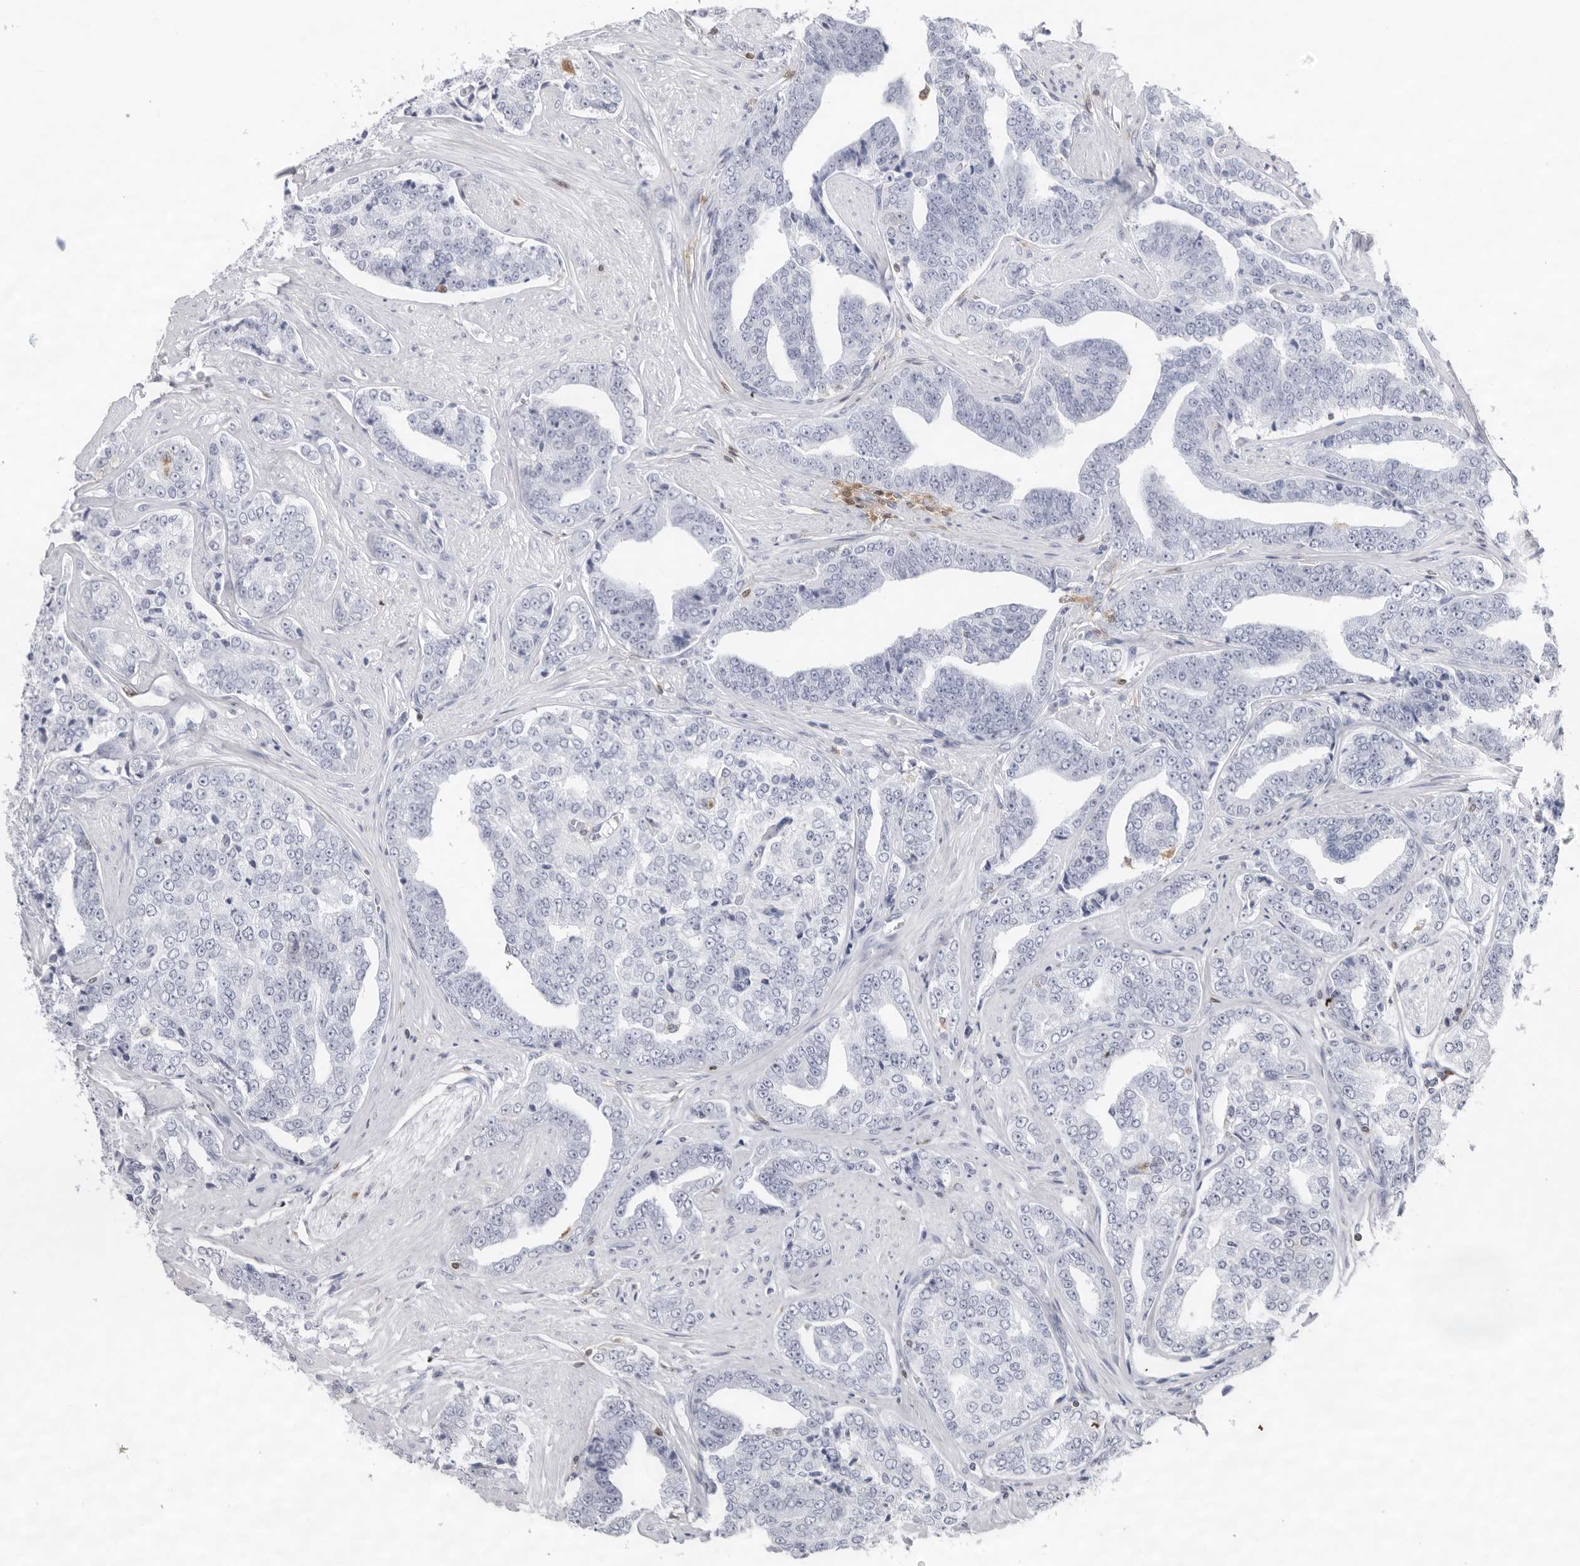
{"staining": {"intensity": "negative", "quantity": "none", "location": "none"}, "tissue": "prostate cancer", "cell_type": "Tumor cells", "image_type": "cancer", "snomed": [{"axis": "morphology", "description": "Adenocarcinoma, High grade"}, {"axis": "topography", "description": "Prostate"}], "caption": "Adenocarcinoma (high-grade) (prostate) was stained to show a protein in brown. There is no significant expression in tumor cells.", "gene": "FMNL1", "patient": {"sex": "male", "age": 71}}